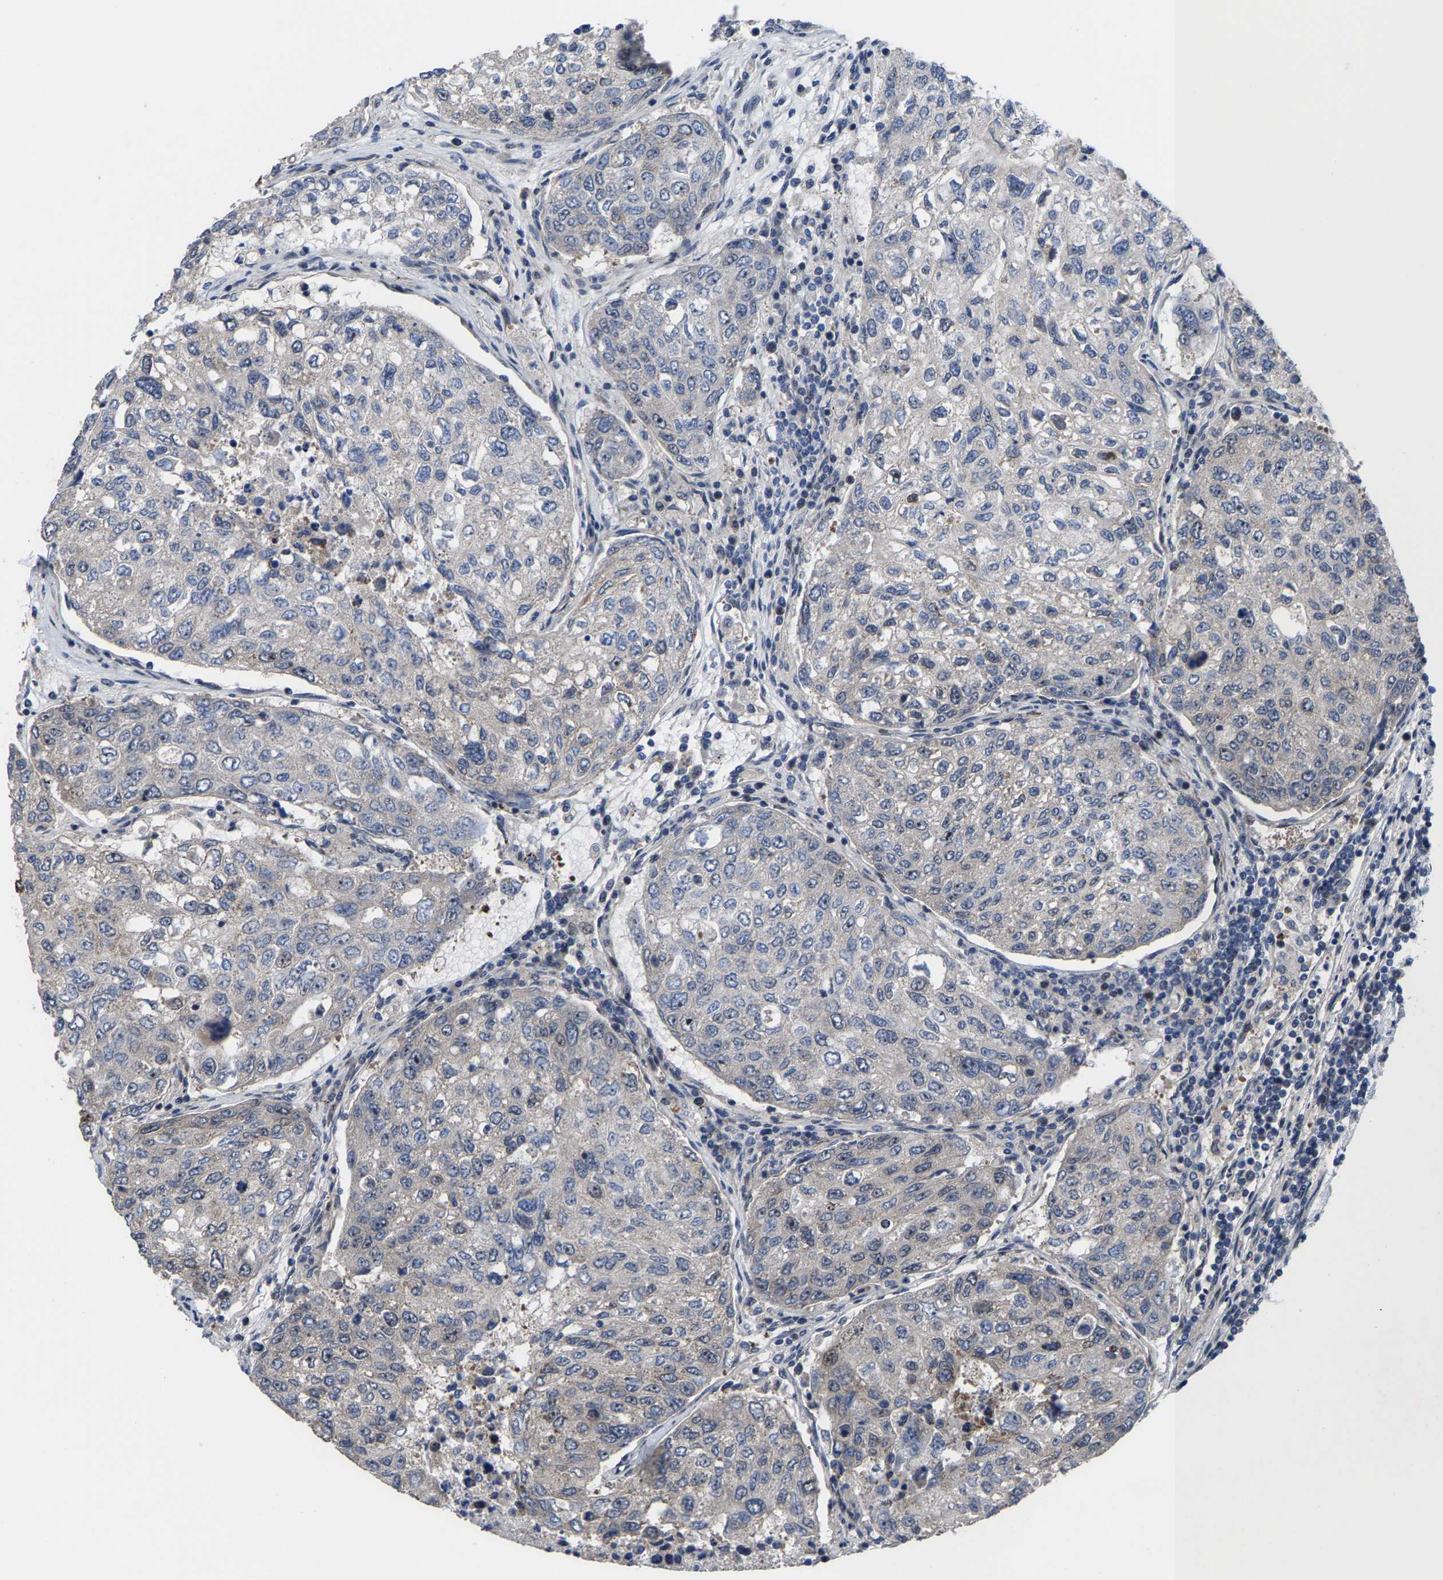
{"staining": {"intensity": "negative", "quantity": "none", "location": "none"}, "tissue": "urothelial cancer", "cell_type": "Tumor cells", "image_type": "cancer", "snomed": [{"axis": "morphology", "description": "Urothelial carcinoma, High grade"}, {"axis": "topography", "description": "Lymph node"}, {"axis": "topography", "description": "Urinary bladder"}], "caption": "Urothelial cancer was stained to show a protein in brown. There is no significant expression in tumor cells.", "gene": "HAUS6", "patient": {"sex": "male", "age": 51}}